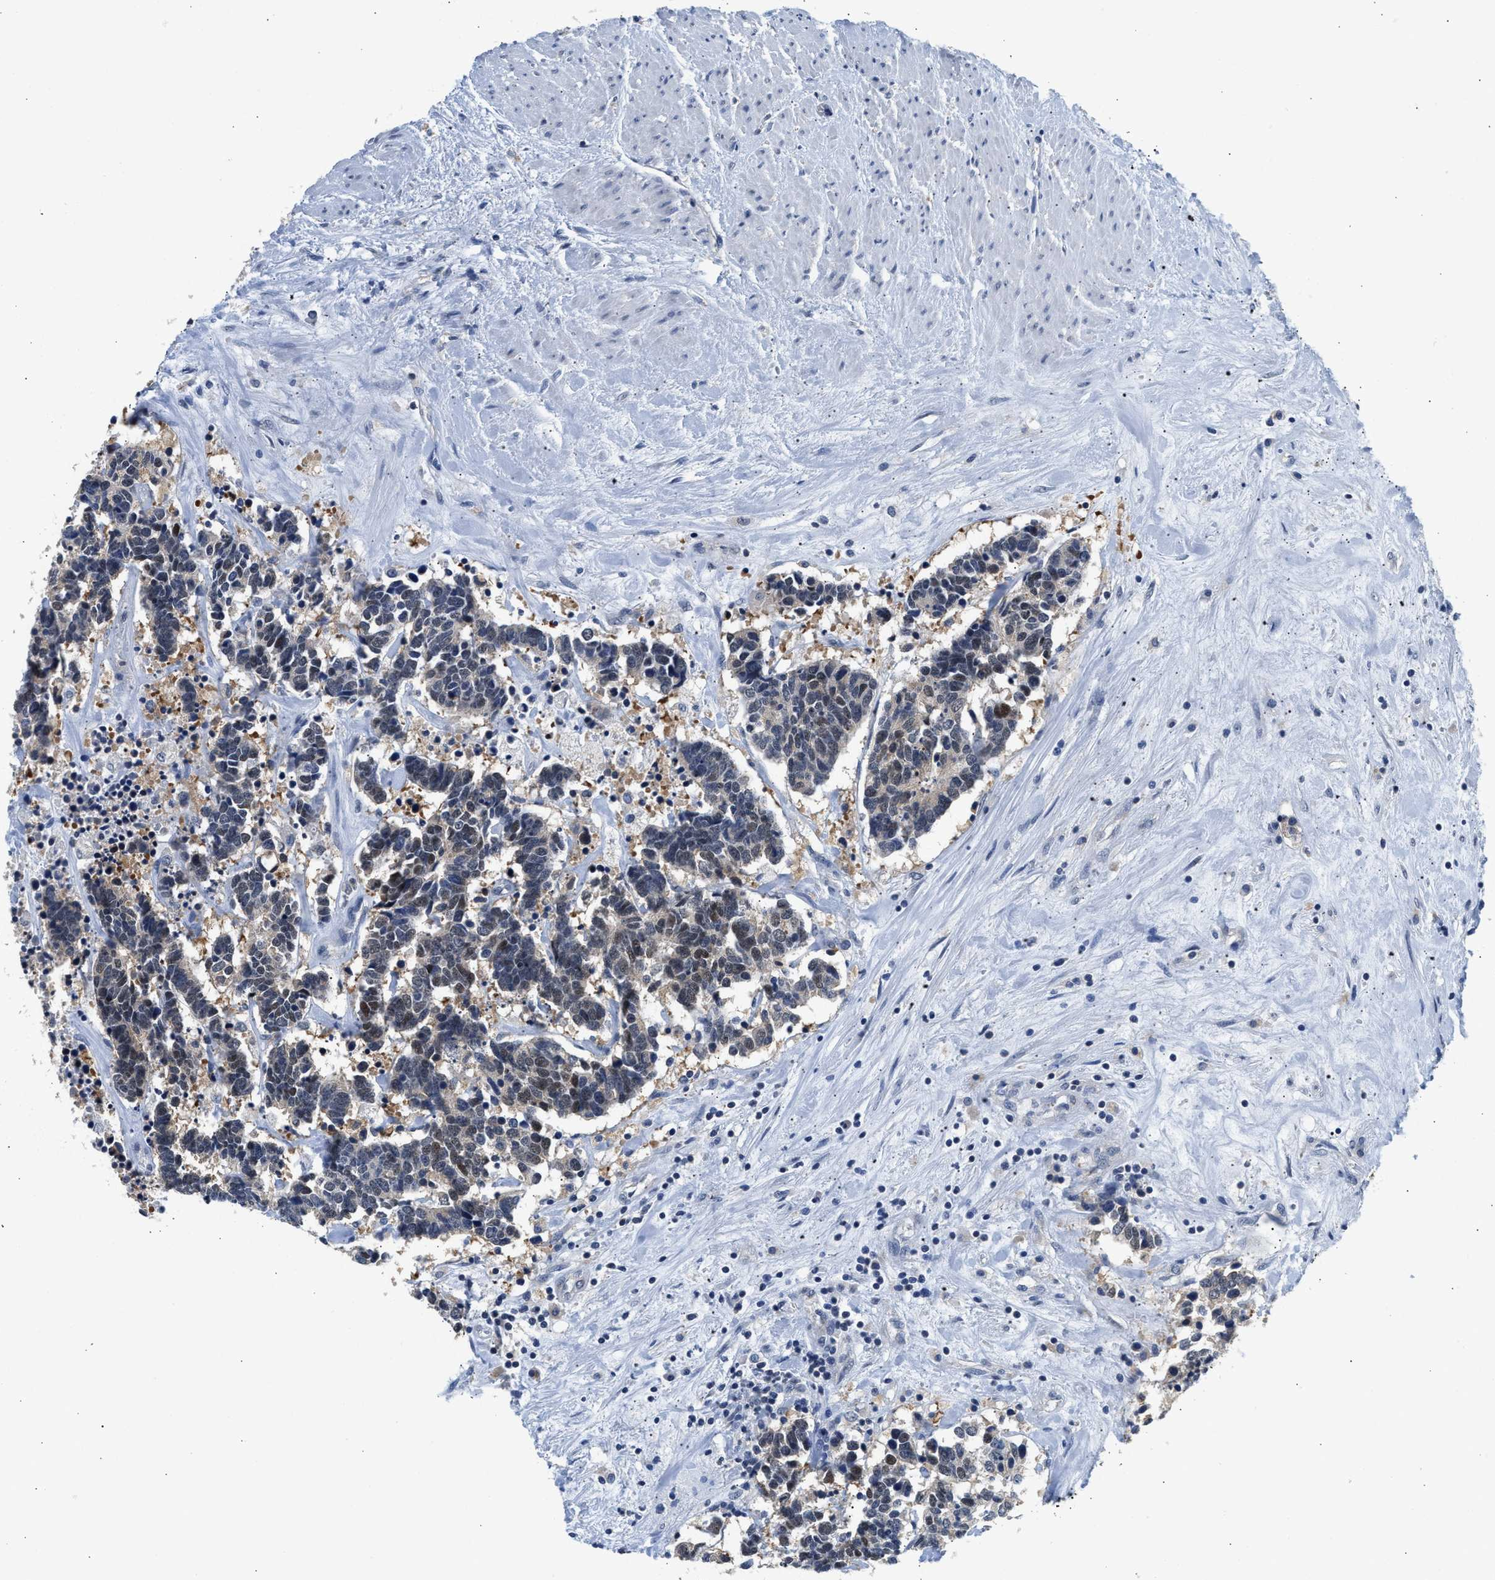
{"staining": {"intensity": "weak", "quantity": "<25%", "location": "nuclear"}, "tissue": "carcinoid", "cell_type": "Tumor cells", "image_type": "cancer", "snomed": [{"axis": "morphology", "description": "Carcinoma, NOS"}, {"axis": "morphology", "description": "Carcinoid, malignant, NOS"}, {"axis": "topography", "description": "Urinary bladder"}], "caption": "This is an IHC photomicrograph of human carcinoid (malignant). There is no positivity in tumor cells.", "gene": "PPM1L", "patient": {"sex": "male", "age": 57}}